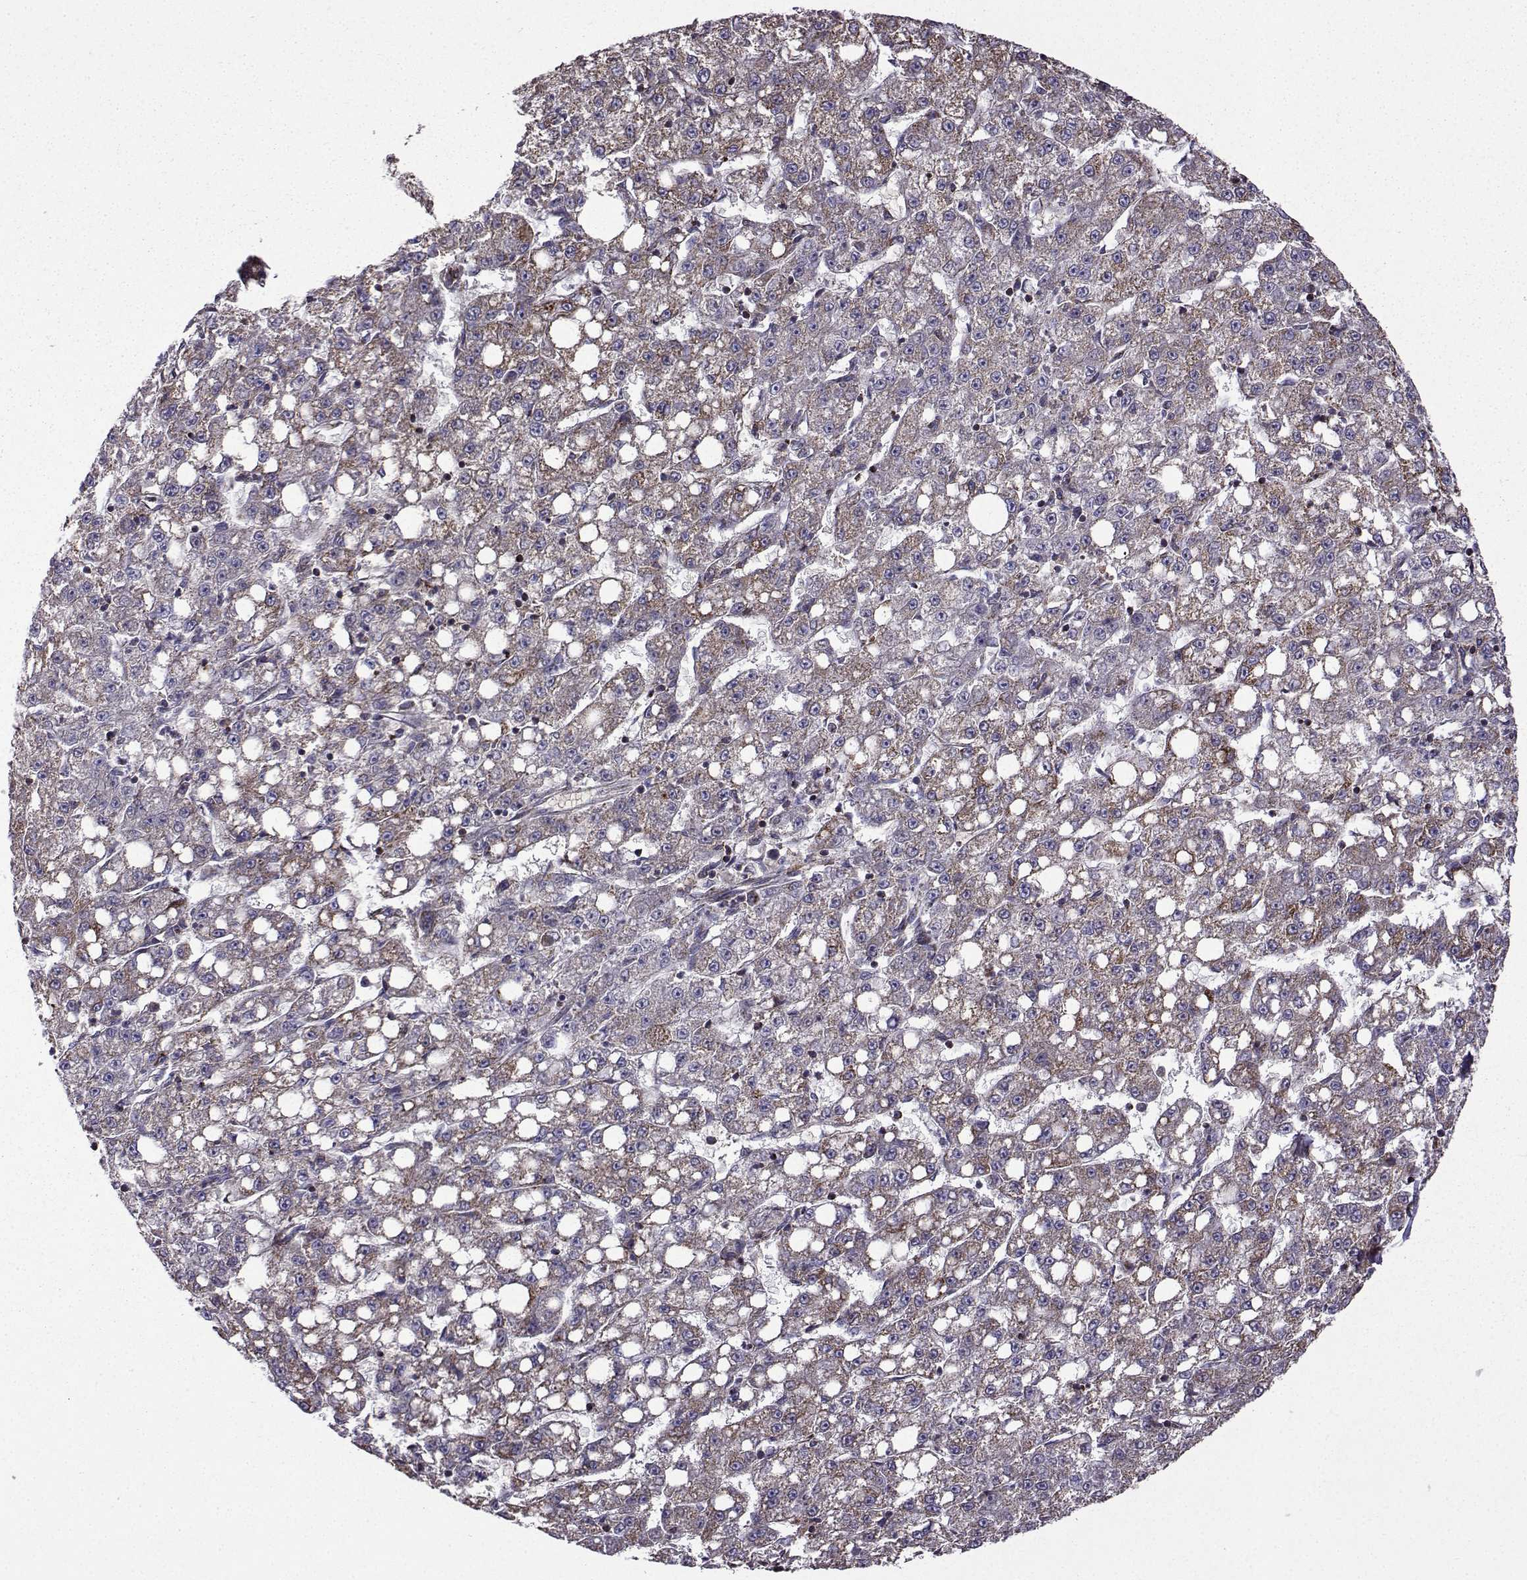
{"staining": {"intensity": "weak", "quantity": "<25%", "location": "cytoplasmic/membranous"}, "tissue": "liver cancer", "cell_type": "Tumor cells", "image_type": "cancer", "snomed": [{"axis": "morphology", "description": "Carcinoma, Hepatocellular, NOS"}, {"axis": "topography", "description": "Liver"}], "caption": "High power microscopy image of an immunohistochemistry (IHC) image of liver cancer (hepatocellular carcinoma), revealing no significant expression in tumor cells.", "gene": "TAB2", "patient": {"sex": "female", "age": 65}}